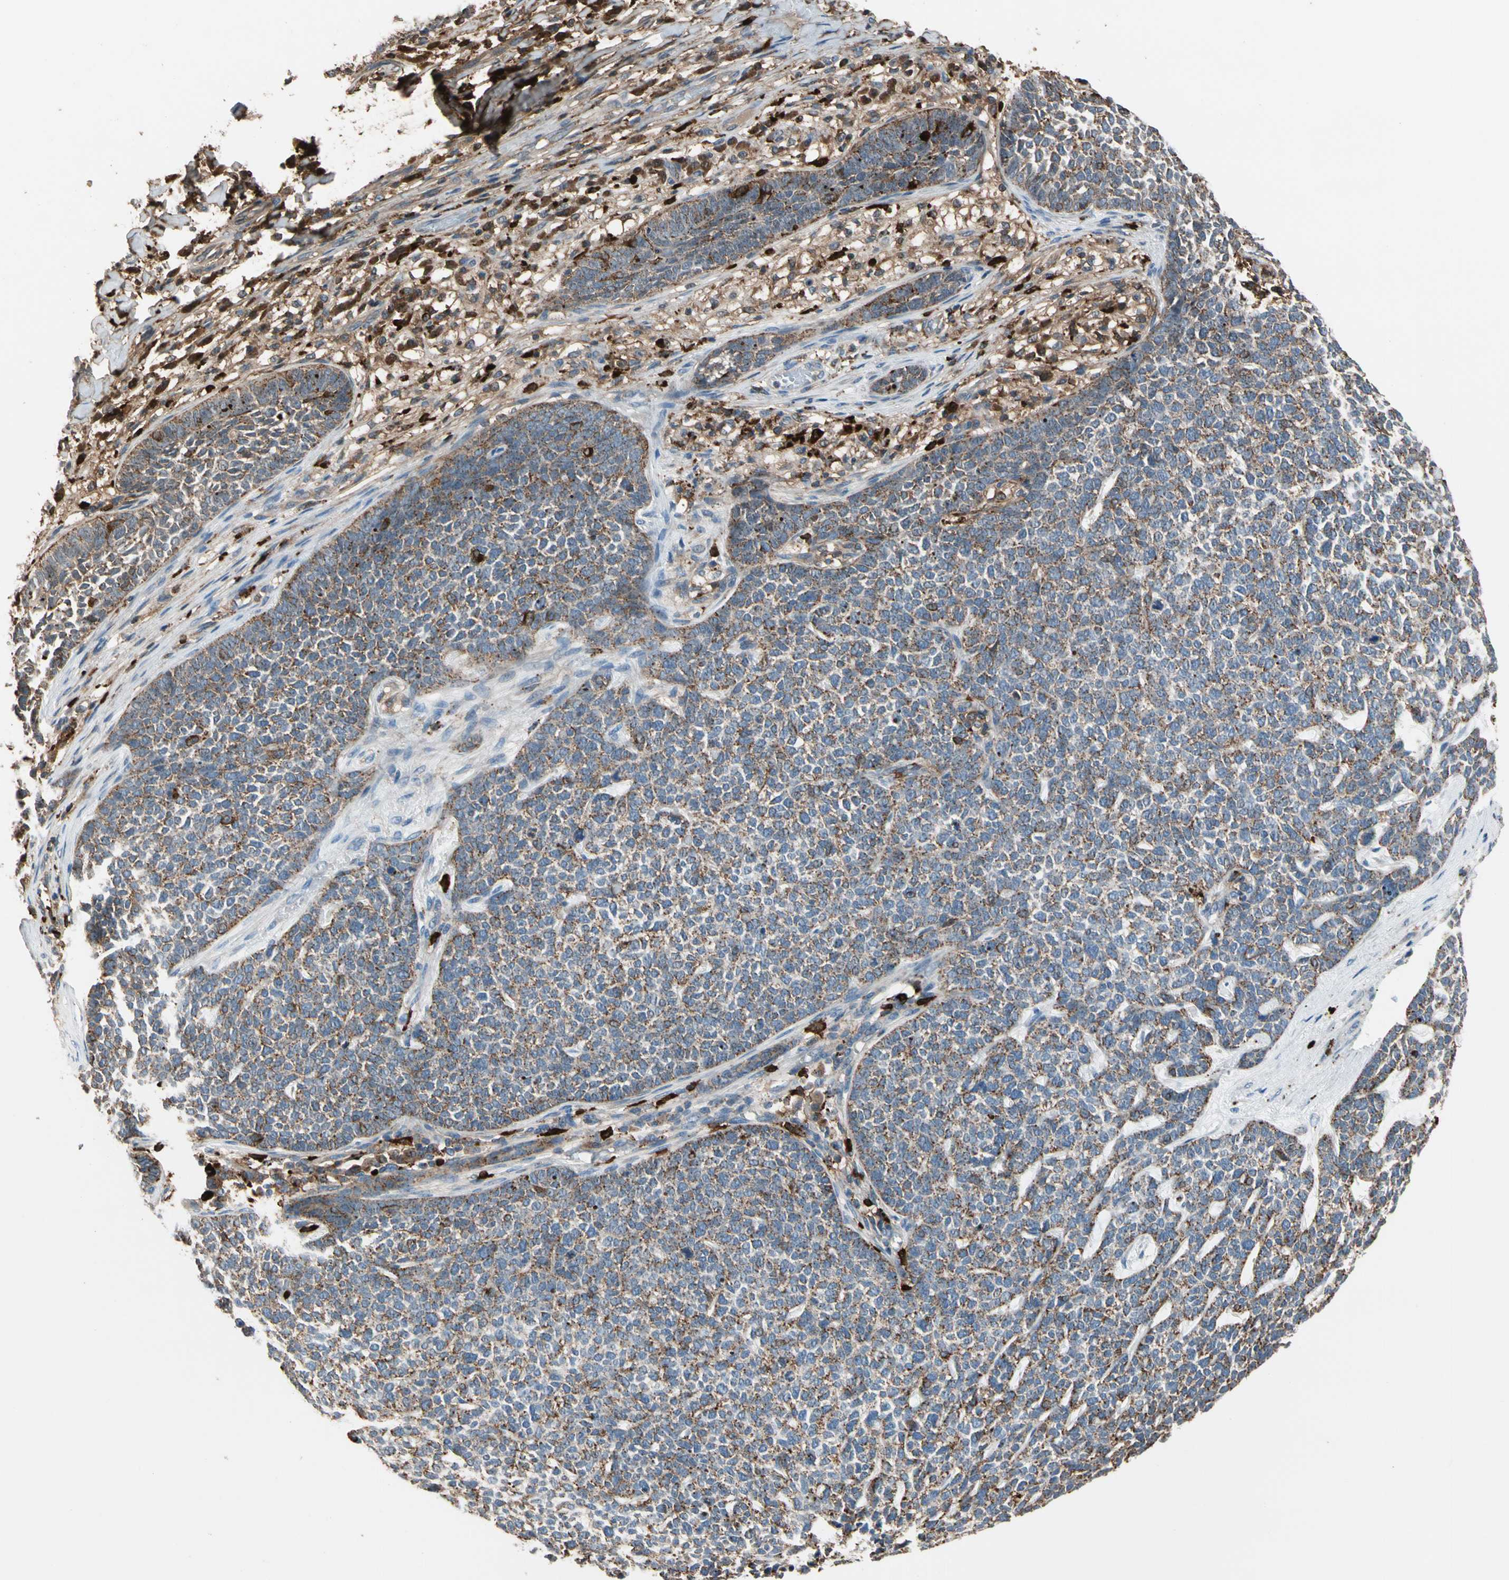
{"staining": {"intensity": "moderate", "quantity": ">75%", "location": "cytoplasmic/membranous"}, "tissue": "skin cancer", "cell_type": "Tumor cells", "image_type": "cancer", "snomed": [{"axis": "morphology", "description": "Basal cell carcinoma"}, {"axis": "topography", "description": "Skin"}], "caption": "This histopathology image reveals immunohistochemistry (IHC) staining of basal cell carcinoma (skin), with medium moderate cytoplasmic/membranous positivity in approximately >75% of tumor cells.", "gene": "GM2A", "patient": {"sex": "female", "age": 84}}